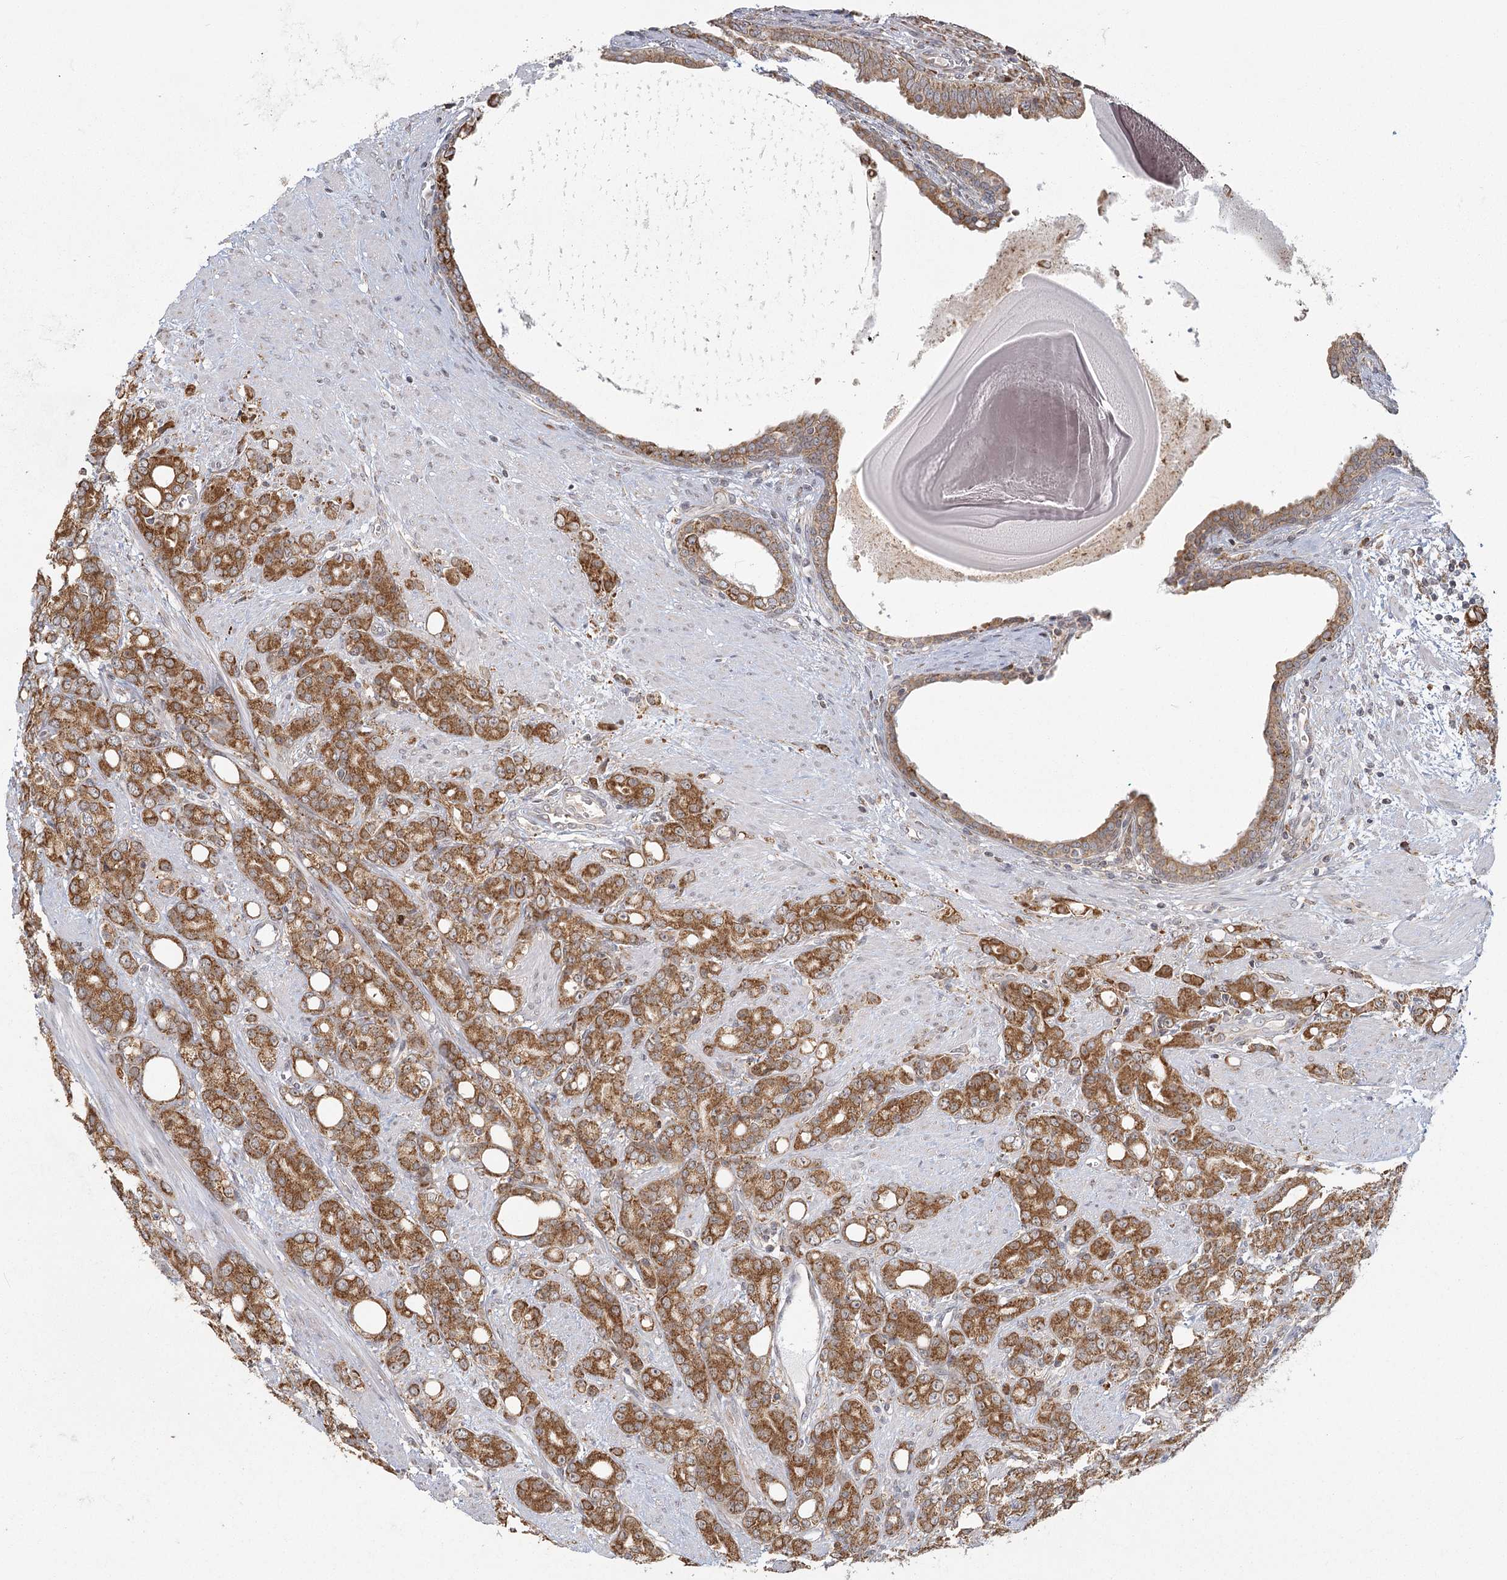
{"staining": {"intensity": "moderate", "quantity": ">75%", "location": "cytoplasmic/membranous"}, "tissue": "prostate cancer", "cell_type": "Tumor cells", "image_type": "cancer", "snomed": [{"axis": "morphology", "description": "Adenocarcinoma, High grade"}, {"axis": "topography", "description": "Prostate"}], "caption": "Immunohistochemistry (IHC) of human adenocarcinoma (high-grade) (prostate) exhibits medium levels of moderate cytoplasmic/membranous staining in about >75% of tumor cells.", "gene": "LACTB", "patient": {"sex": "male", "age": 62}}